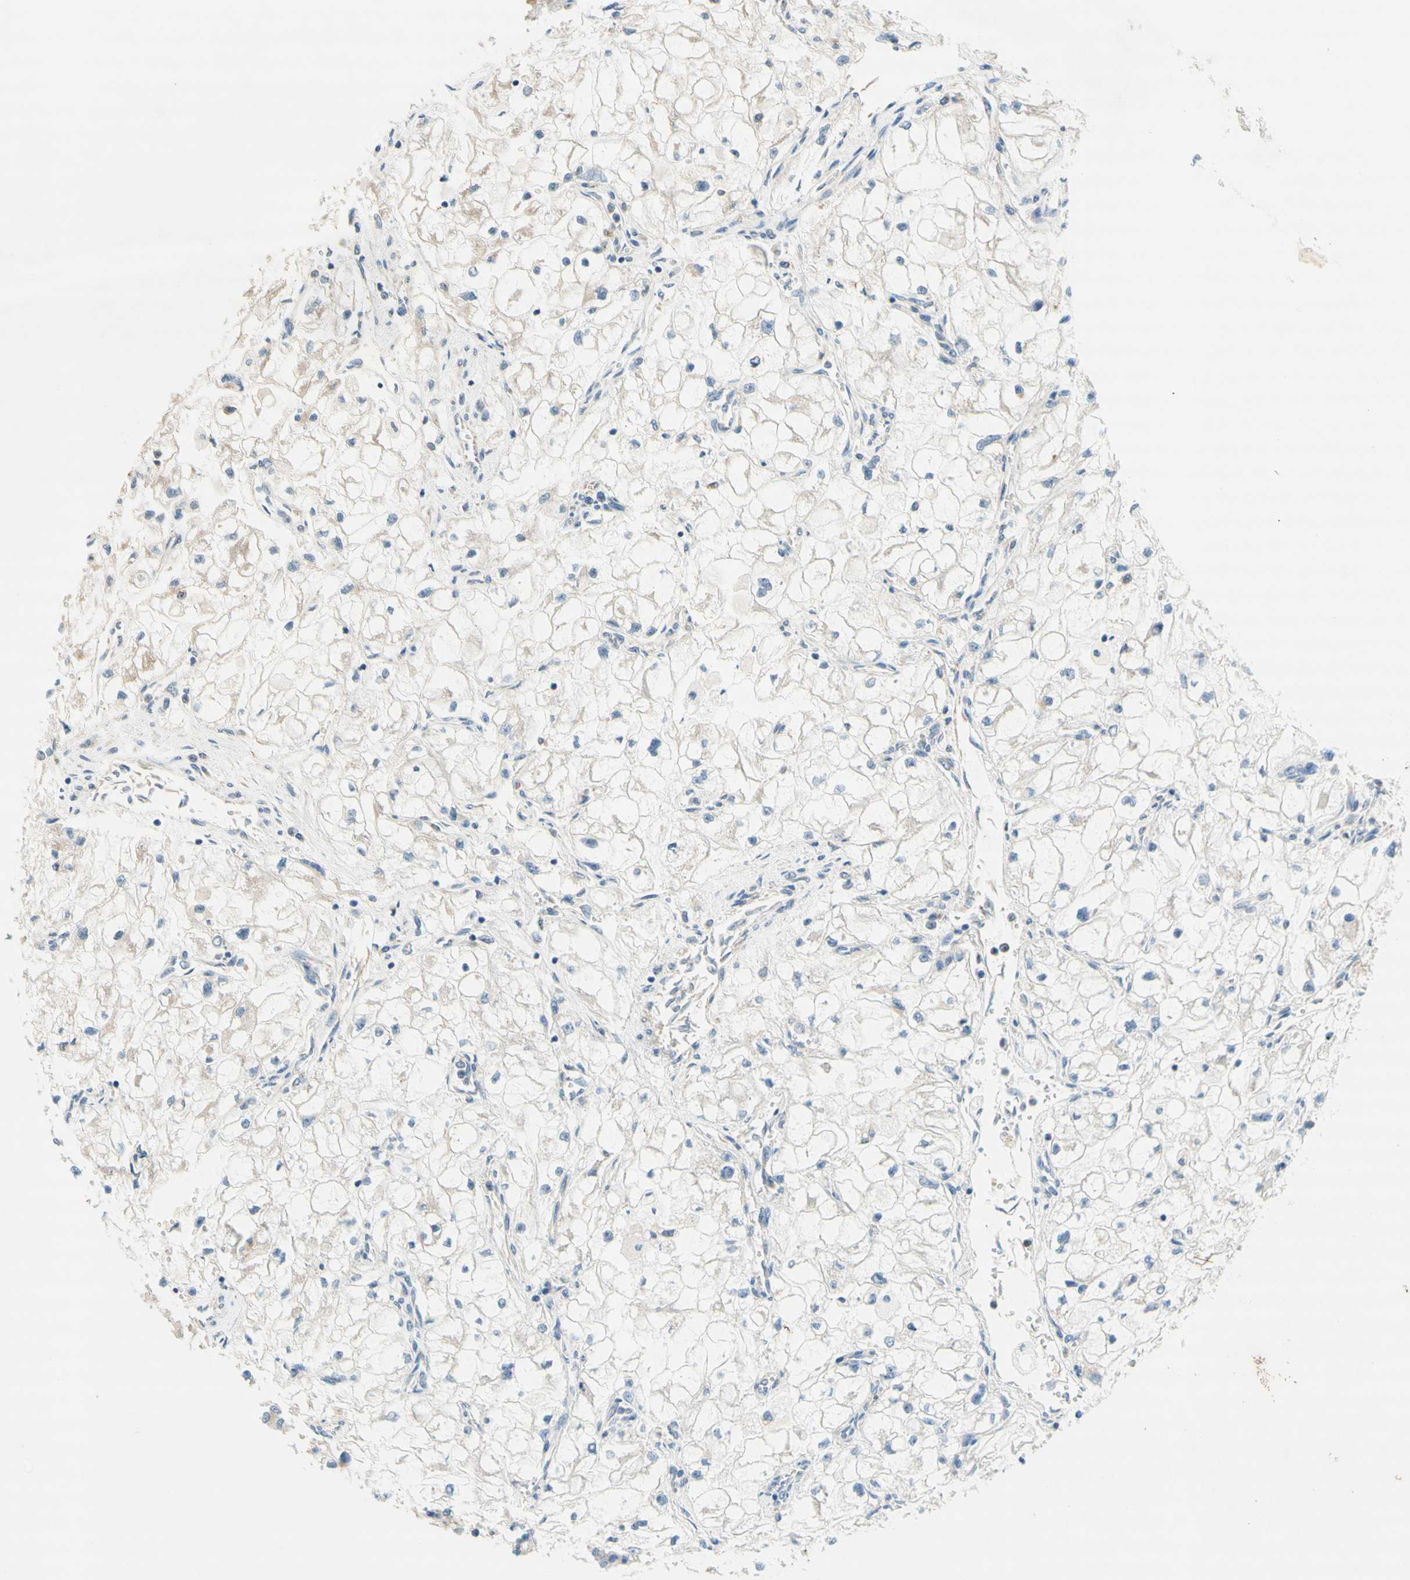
{"staining": {"intensity": "weak", "quantity": "25%-75%", "location": "cytoplasmic/membranous"}, "tissue": "renal cancer", "cell_type": "Tumor cells", "image_type": "cancer", "snomed": [{"axis": "morphology", "description": "Adenocarcinoma, NOS"}, {"axis": "topography", "description": "Kidney"}], "caption": "An IHC micrograph of tumor tissue is shown. Protein staining in brown highlights weak cytoplasmic/membranous positivity in renal cancer within tumor cells. The protein of interest is stained brown, and the nuclei are stained in blue (DAB (3,3'-diaminobenzidine) IHC with brightfield microscopy, high magnification).", "gene": "F3", "patient": {"sex": "female", "age": 70}}